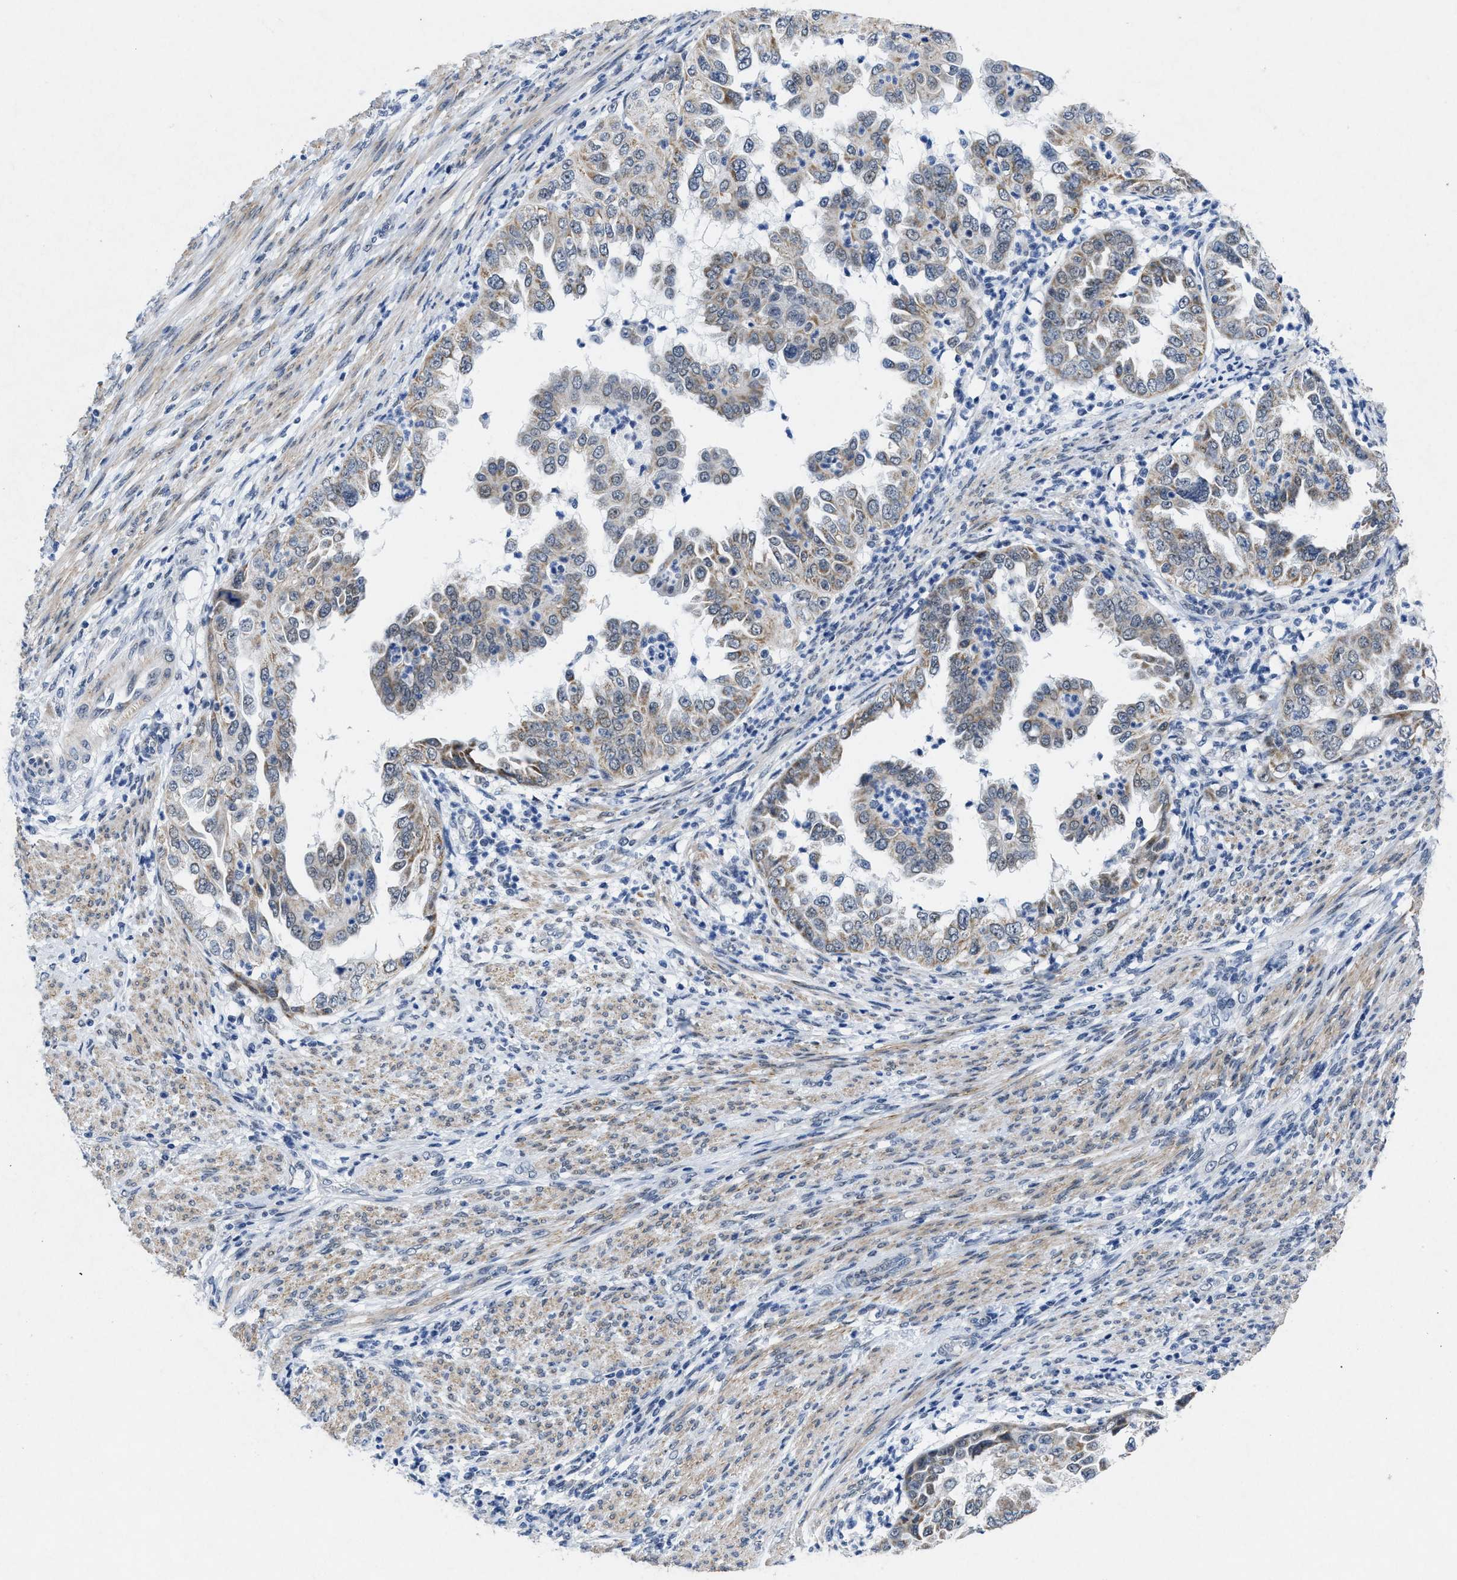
{"staining": {"intensity": "weak", "quantity": "25%-75%", "location": "cytoplasmic/membranous"}, "tissue": "endometrial cancer", "cell_type": "Tumor cells", "image_type": "cancer", "snomed": [{"axis": "morphology", "description": "Adenocarcinoma, NOS"}, {"axis": "topography", "description": "Endometrium"}], "caption": "The immunohistochemical stain shows weak cytoplasmic/membranous positivity in tumor cells of endometrial adenocarcinoma tissue.", "gene": "ID3", "patient": {"sex": "female", "age": 85}}